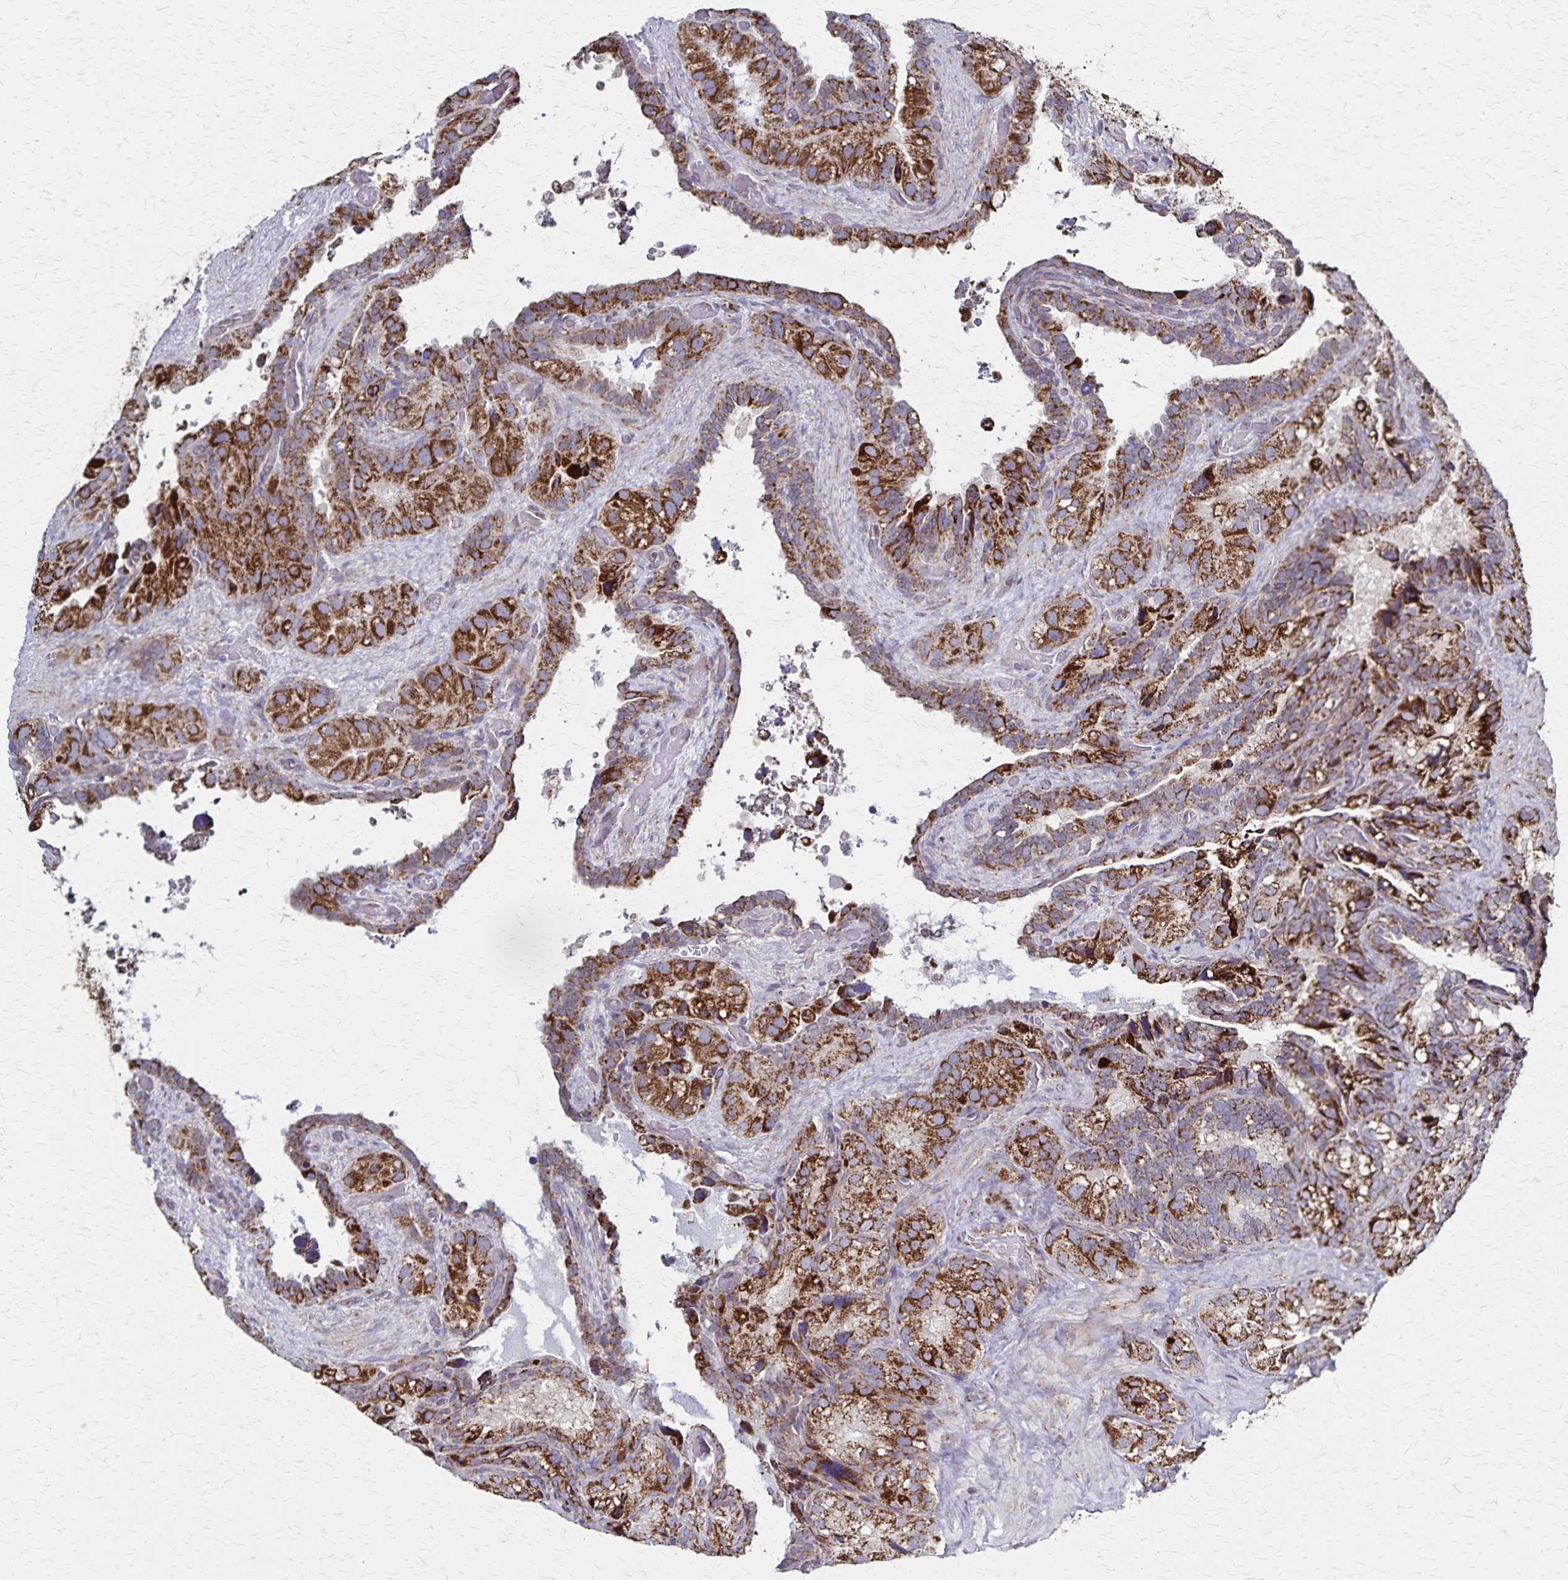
{"staining": {"intensity": "moderate", "quantity": ">75%", "location": "cytoplasmic/membranous"}, "tissue": "seminal vesicle", "cell_type": "Glandular cells", "image_type": "normal", "snomed": [{"axis": "morphology", "description": "Normal tissue, NOS"}, {"axis": "topography", "description": "Seminal veicle"}], "caption": "A high-resolution photomicrograph shows immunohistochemistry staining of normal seminal vesicle, which reveals moderate cytoplasmic/membranous positivity in approximately >75% of glandular cells. (brown staining indicates protein expression, while blue staining denotes nuclei).", "gene": "NFS1", "patient": {"sex": "male", "age": 60}}